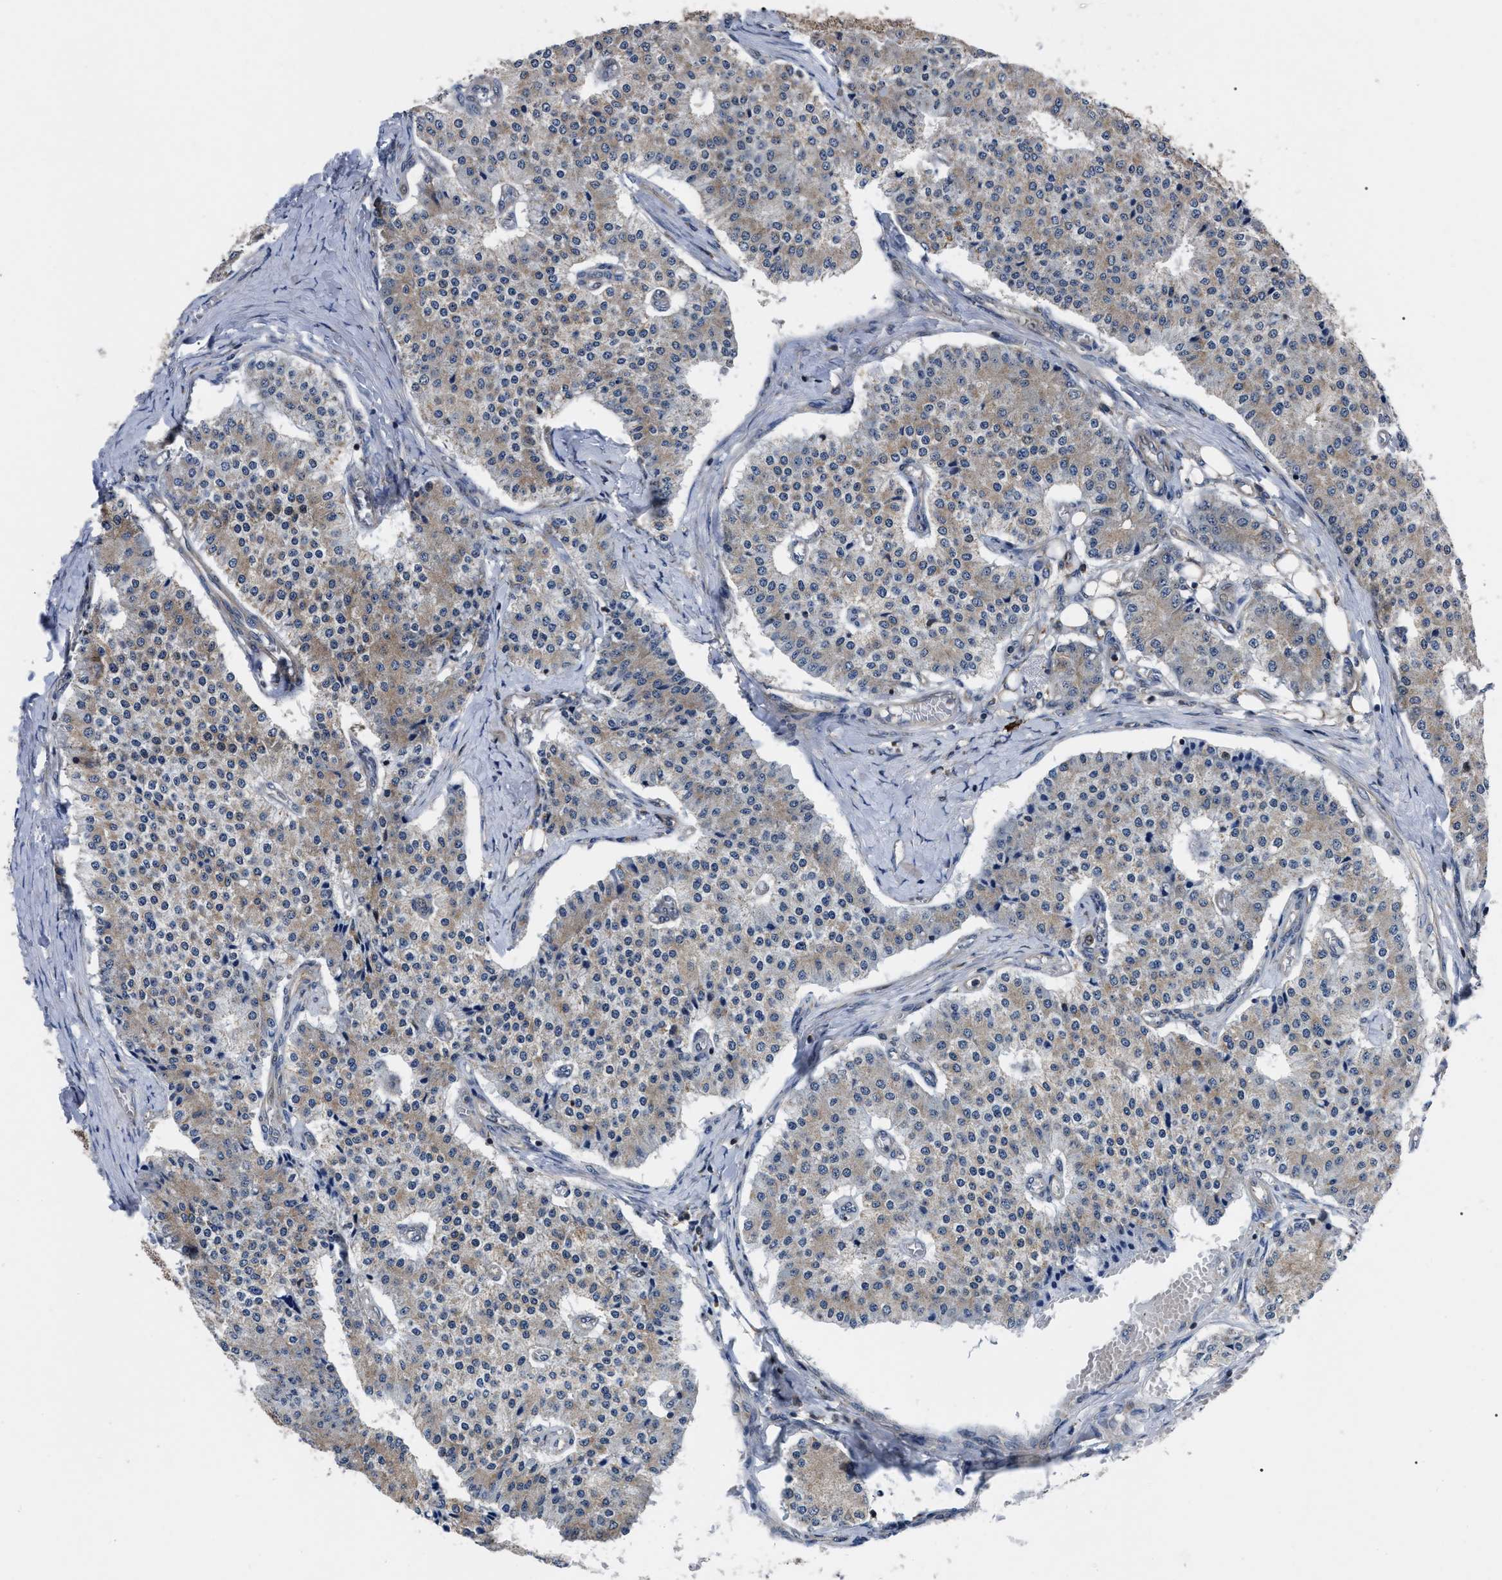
{"staining": {"intensity": "weak", "quantity": ">75%", "location": "cytoplasmic/membranous"}, "tissue": "carcinoid", "cell_type": "Tumor cells", "image_type": "cancer", "snomed": [{"axis": "morphology", "description": "Carcinoid, malignant, NOS"}, {"axis": "topography", "description": "Colon"}], "caption": "This photomicrograph demonstrates immunohistochemistry staining of carcinoid, with low weak cytoplasmic/membranous staining in about >75% of tumor cells.", "gene": "PPWD1", "patient": {"sex": "female", "age": 52}}